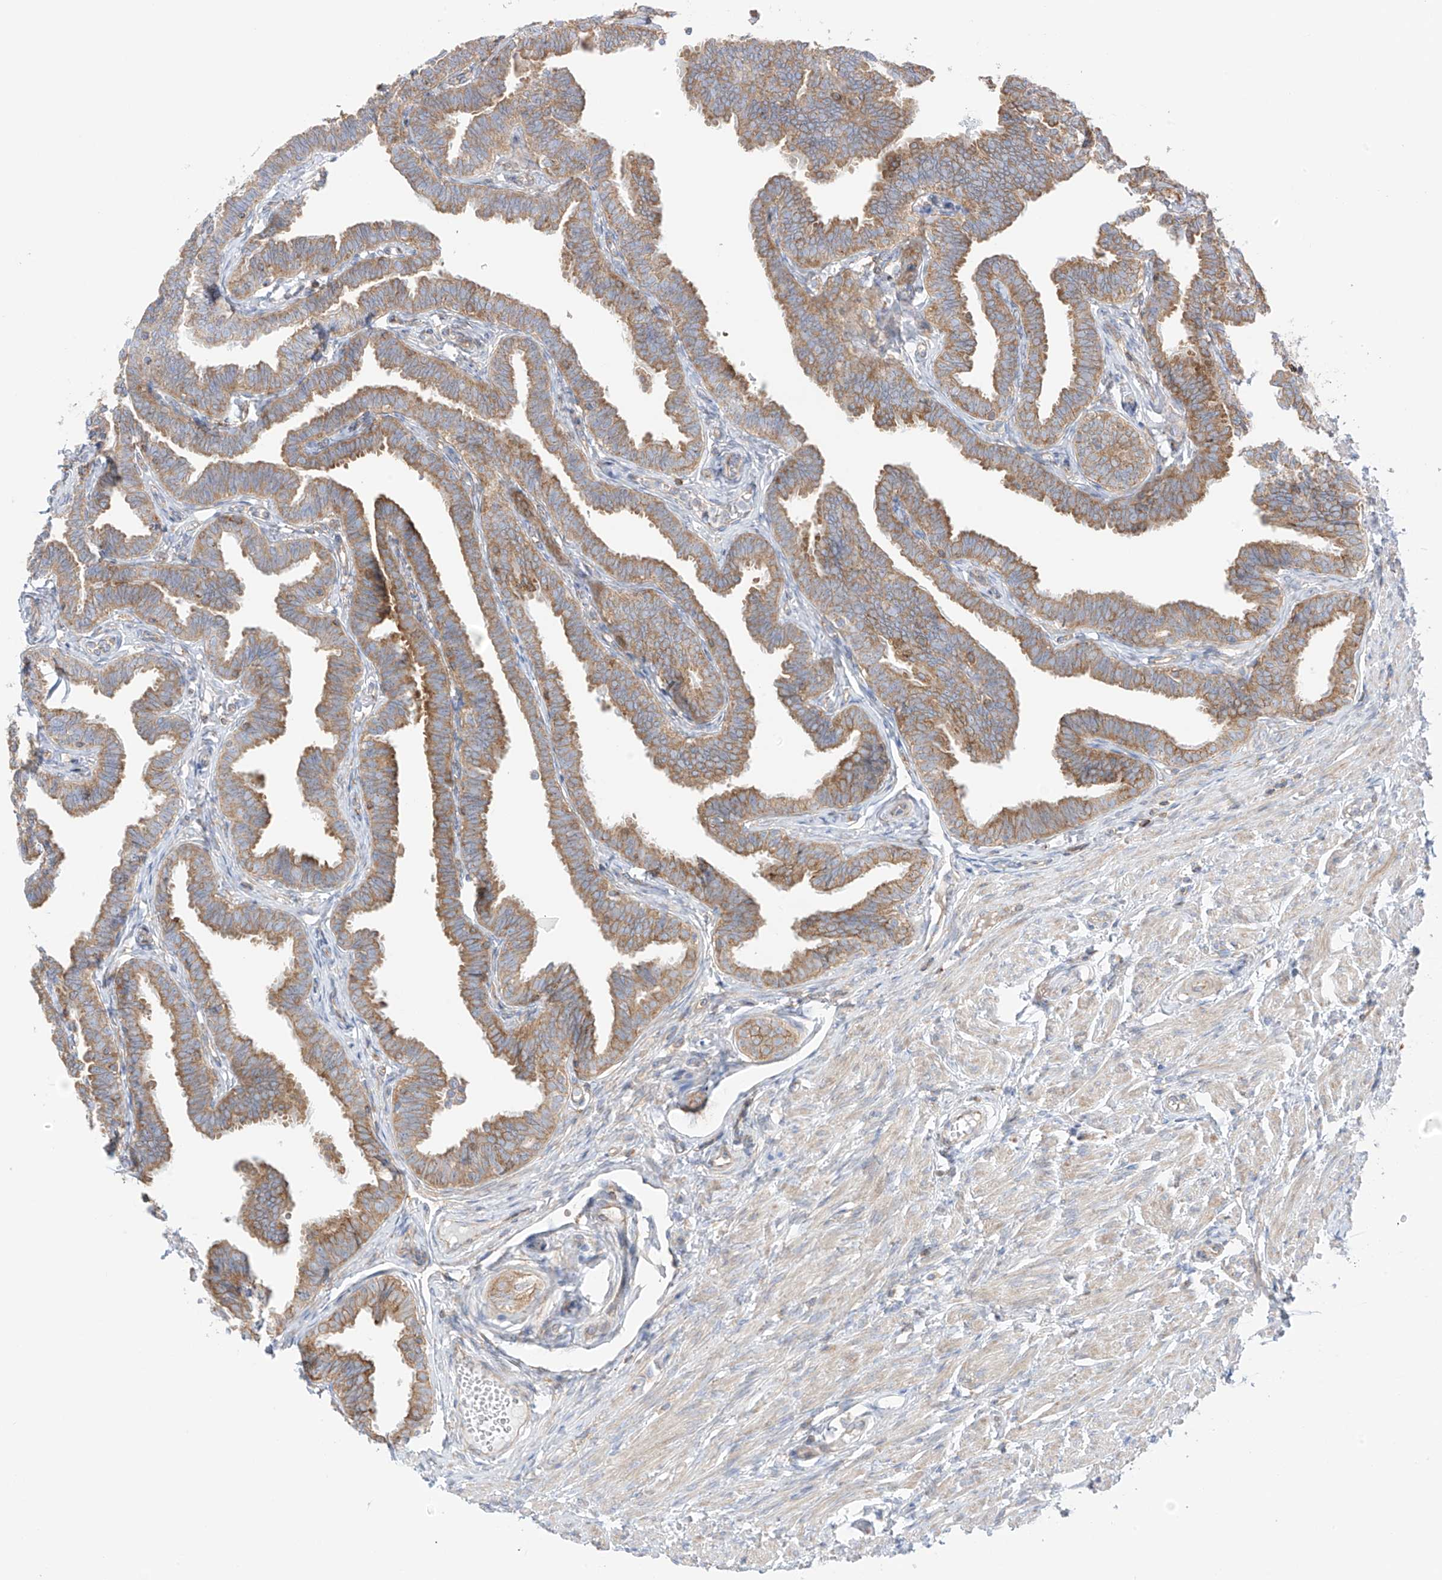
{"staining": {"intensity": "strong", "quantity": ">75%", "location": "cytoplasmic/membranous"}, "tissue": "fallopian tube", "cell_type": "Glandular cells", "image_type": "normal", "snomed": [{"axis": "morphology", "description": "Normal tissue, NOS"}, {"axis": "topography", "description": "Fallopian tube"}, {"axis": "topography", "description": "Ovary"}], "caption": "Immunohistochemical staining of benign fallopian tube displays high levels of strong cytoplasmic/membranous positivity in approximately >75% of glandular cells.", "gene": "XKR3", "patient": {"sex": "female", "age": 23}}